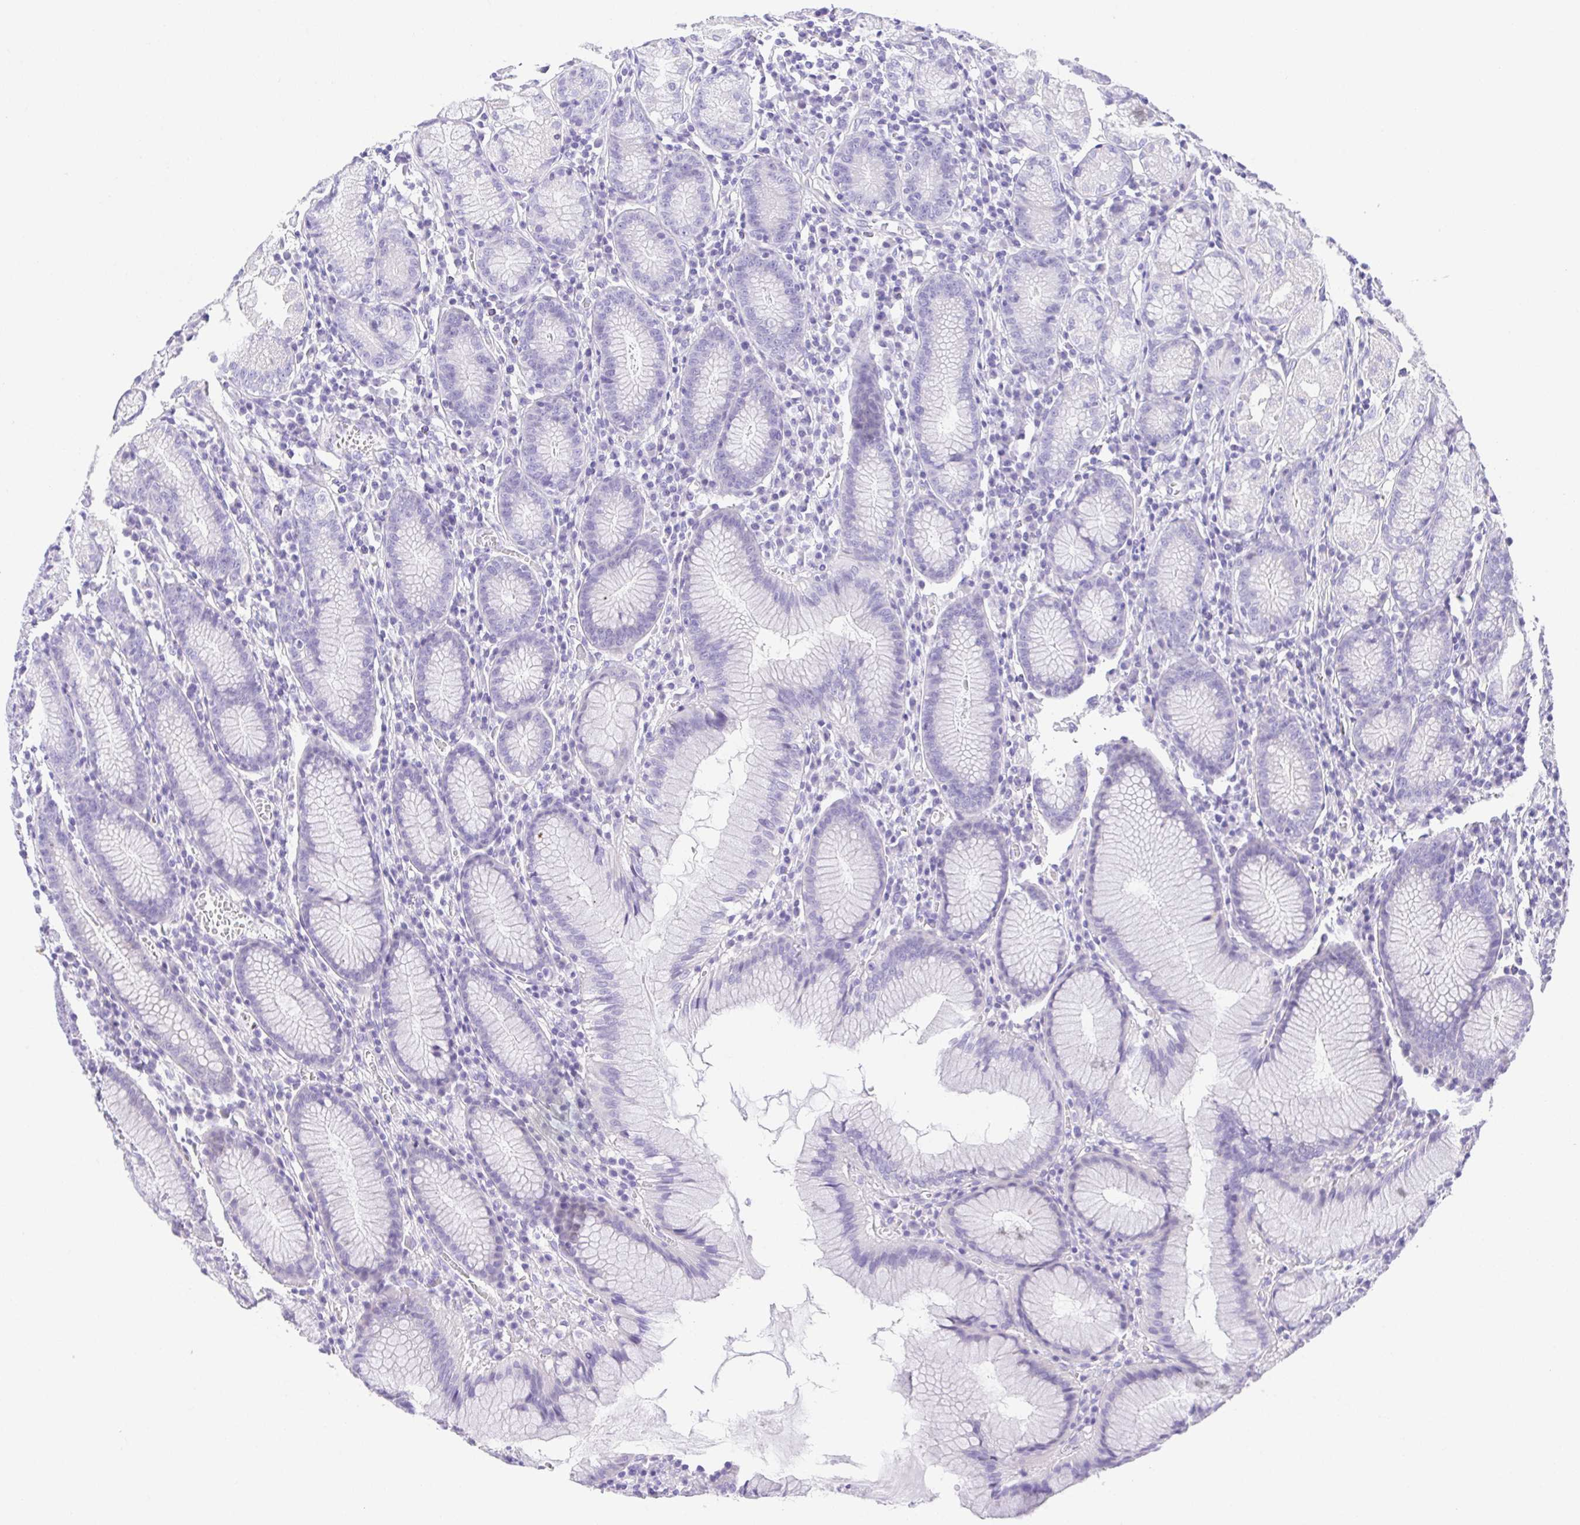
{"staining": {"intensity": "negative", "quantity": "none", "location": "none"}, "tissue": "stomach", "cell_type": "Glandular cells", "image_type": "normal", "snomed": [{"axis": "morphology", "description": "Normal tissue, NOS"}, {"axis": "topography", "description": "Stomach"}], "caption": "A high-resolution histopathology image shows IHC staining of benign stomach, which reveals no significant staining in glandular cells. The staining was performed using DAB to visualize the protein expression in brown, while the nuclei were stained in blue with hematoxylin (Magnification: 20x).", "gene": "LUZP4", "patient": {"sex": "male", "age": 55}}